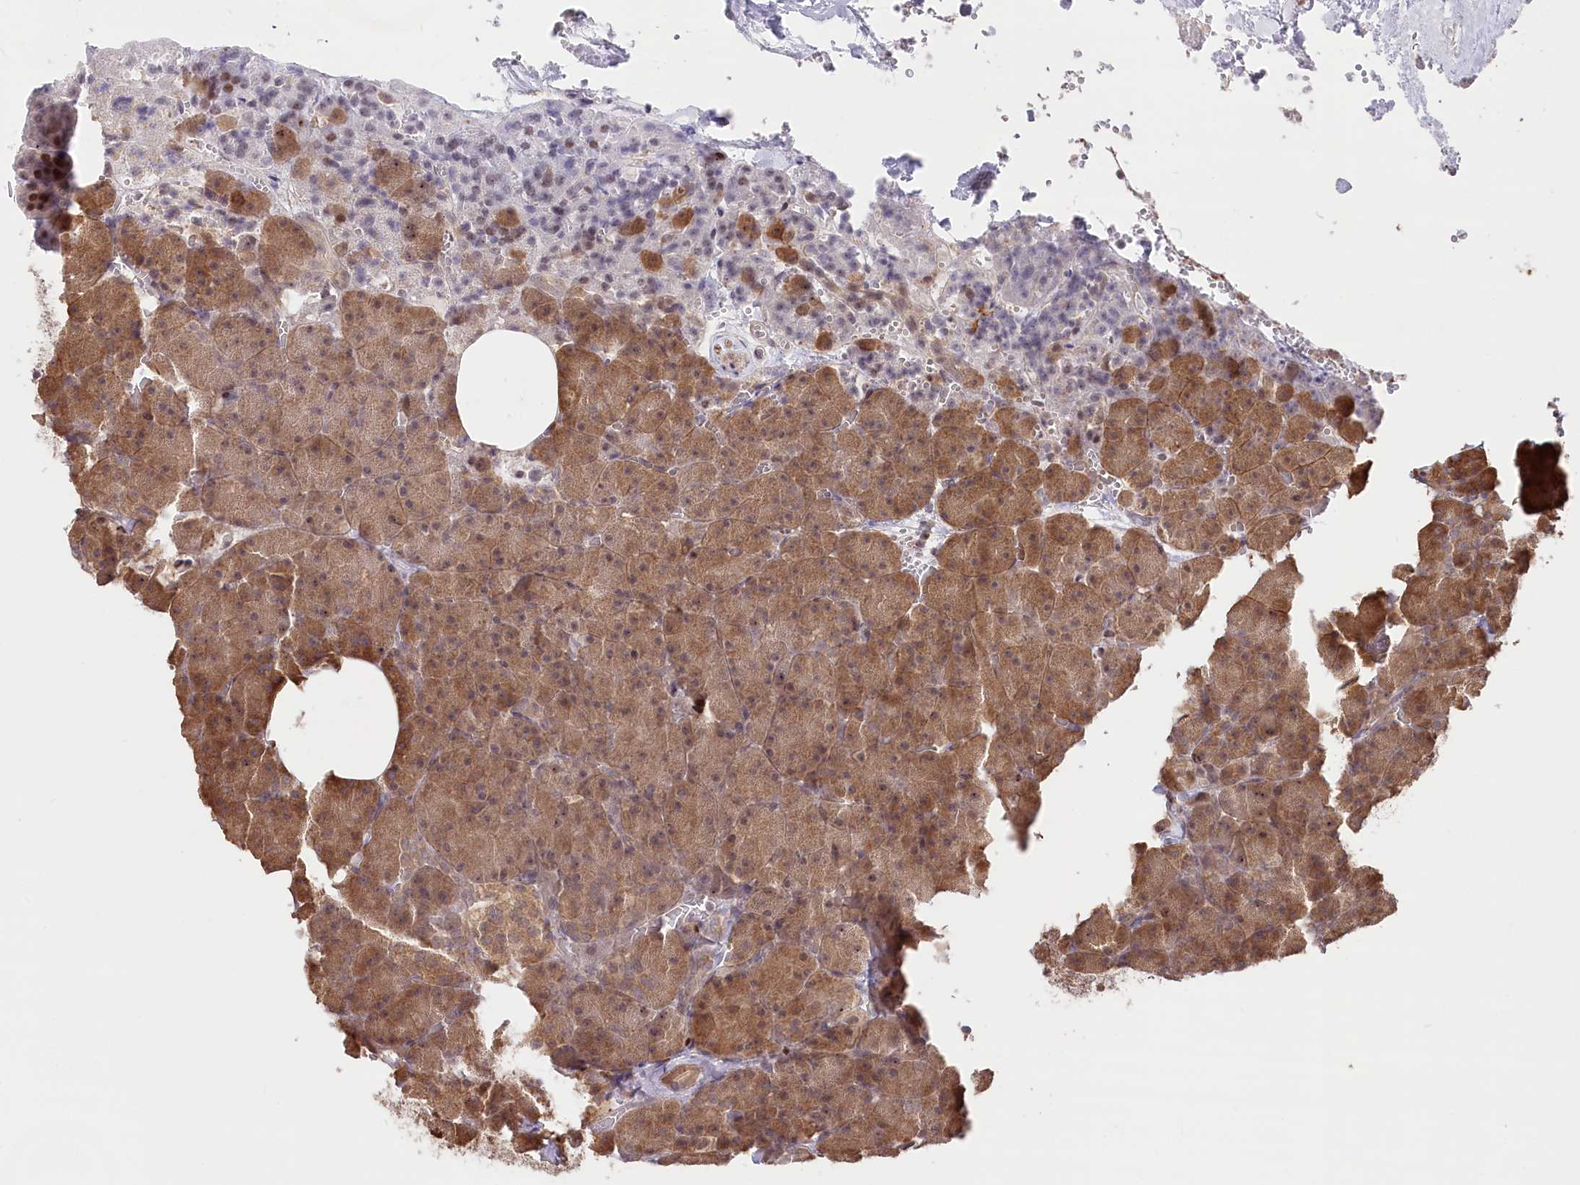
{"staining": {"intensity": "moderate", "quantity": ">75%", "location": "cytoplasmic/membranous"}, "tissue": "pancreas", "cell_type": "Exocrine glandular cells", "image_type": "normal", "snomed": [{"axis": "morphology", "description": "Normal tissue, NOS"}, {"axis": "morphology", "description": "Carcinoid, malignant, NOS"}, {"axis": "topography", "description": "Pancreas"}], "caption": "This is an image of immunohistochemistry (IHC) staining of benign pancreas, which shows moderate staining in the cytoplasmic/membranous of exocrine glandular cells.", "gene": "CCSER2", "patient": {"sex": "female", "age": 35}}